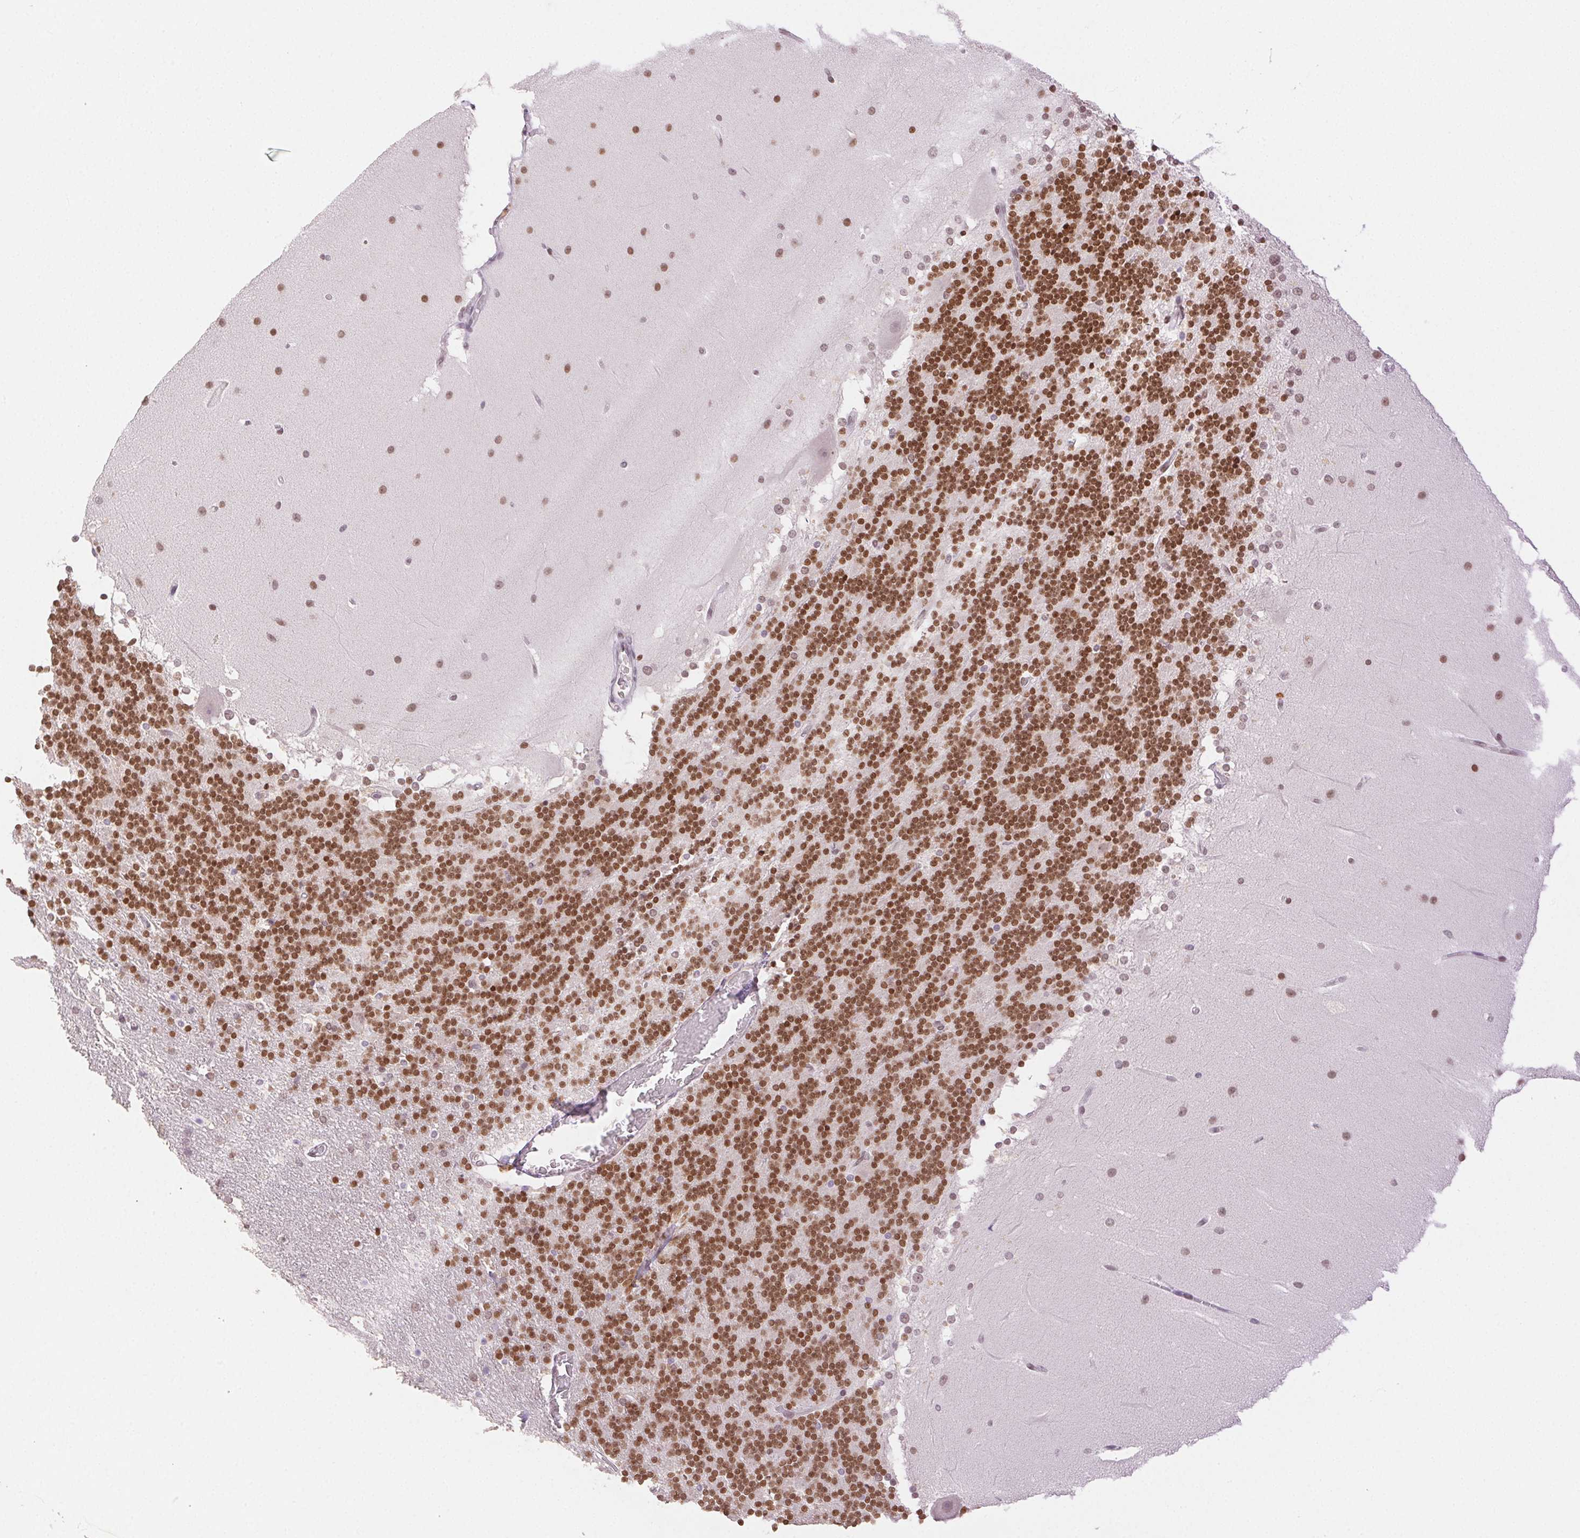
{"staining": {"intensity": "moderate", "quantity": ">75%", "location": "nuclear"}, "tissue": "cerebellum", "cell_type": "Cells in granular layer", "image_type": "normal", "snomed": [{"axis": "morphology", "description": "Normal tissue, NOS"}, {"axis": "topography", "description": "Cerebellum"}], "caption": "Moderate nuclear staining is seen in about >75% of cells in granular layer in normal cerebellum.", "gene": "H2AZ1", "patient": {"sex": "female", "age": 19}}